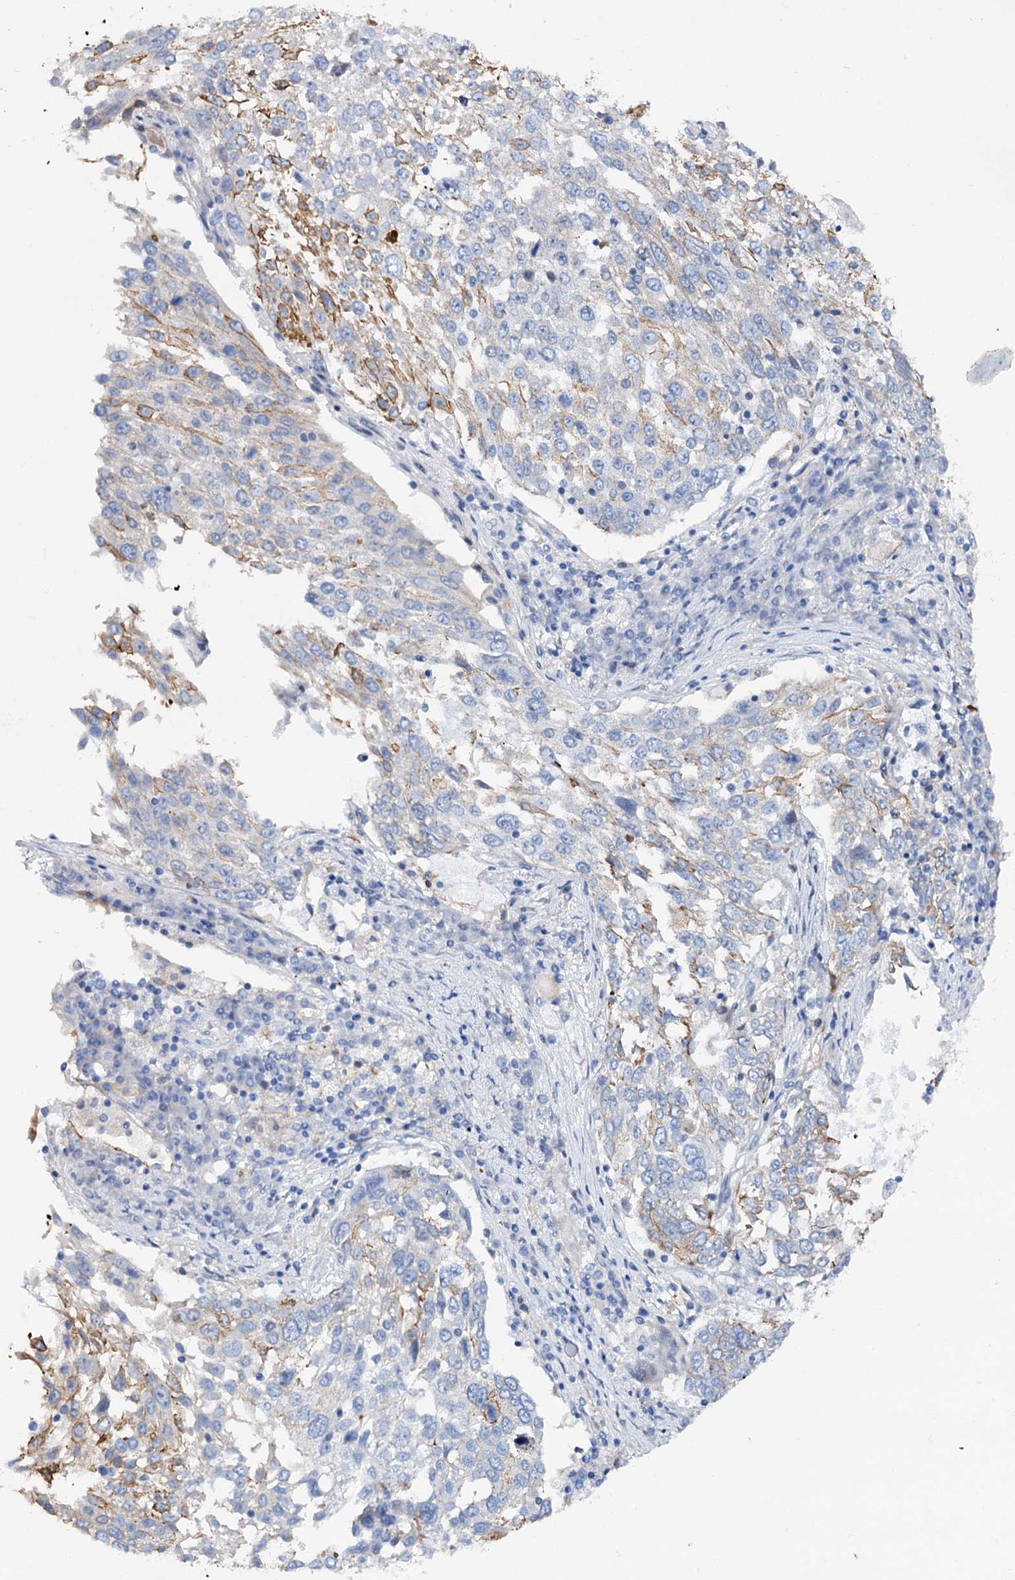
{"staining": {"intensity": "moderate", "quantity": "<25%", "location": "cytoplasmic/membranous"}, "tissue": "lung cancer", "cell_type": "Tumor cells", "image_type": "cancer", "snomed": [{"axis": "morphology", "description": "Squamous cell carcinoma, NOS"}, {"axis": "topography", "description": "Lung"}], "caption": "A brown stain shows moderate cytoplasmic/membranous staining of a protein in human lung squamous cell carcinoma tumor cells. (brown staining indicates protein expression, while blue staining denotes nuclei).", "gene": "FAAP20", "patient": {"sex": "male", "age": 65}}